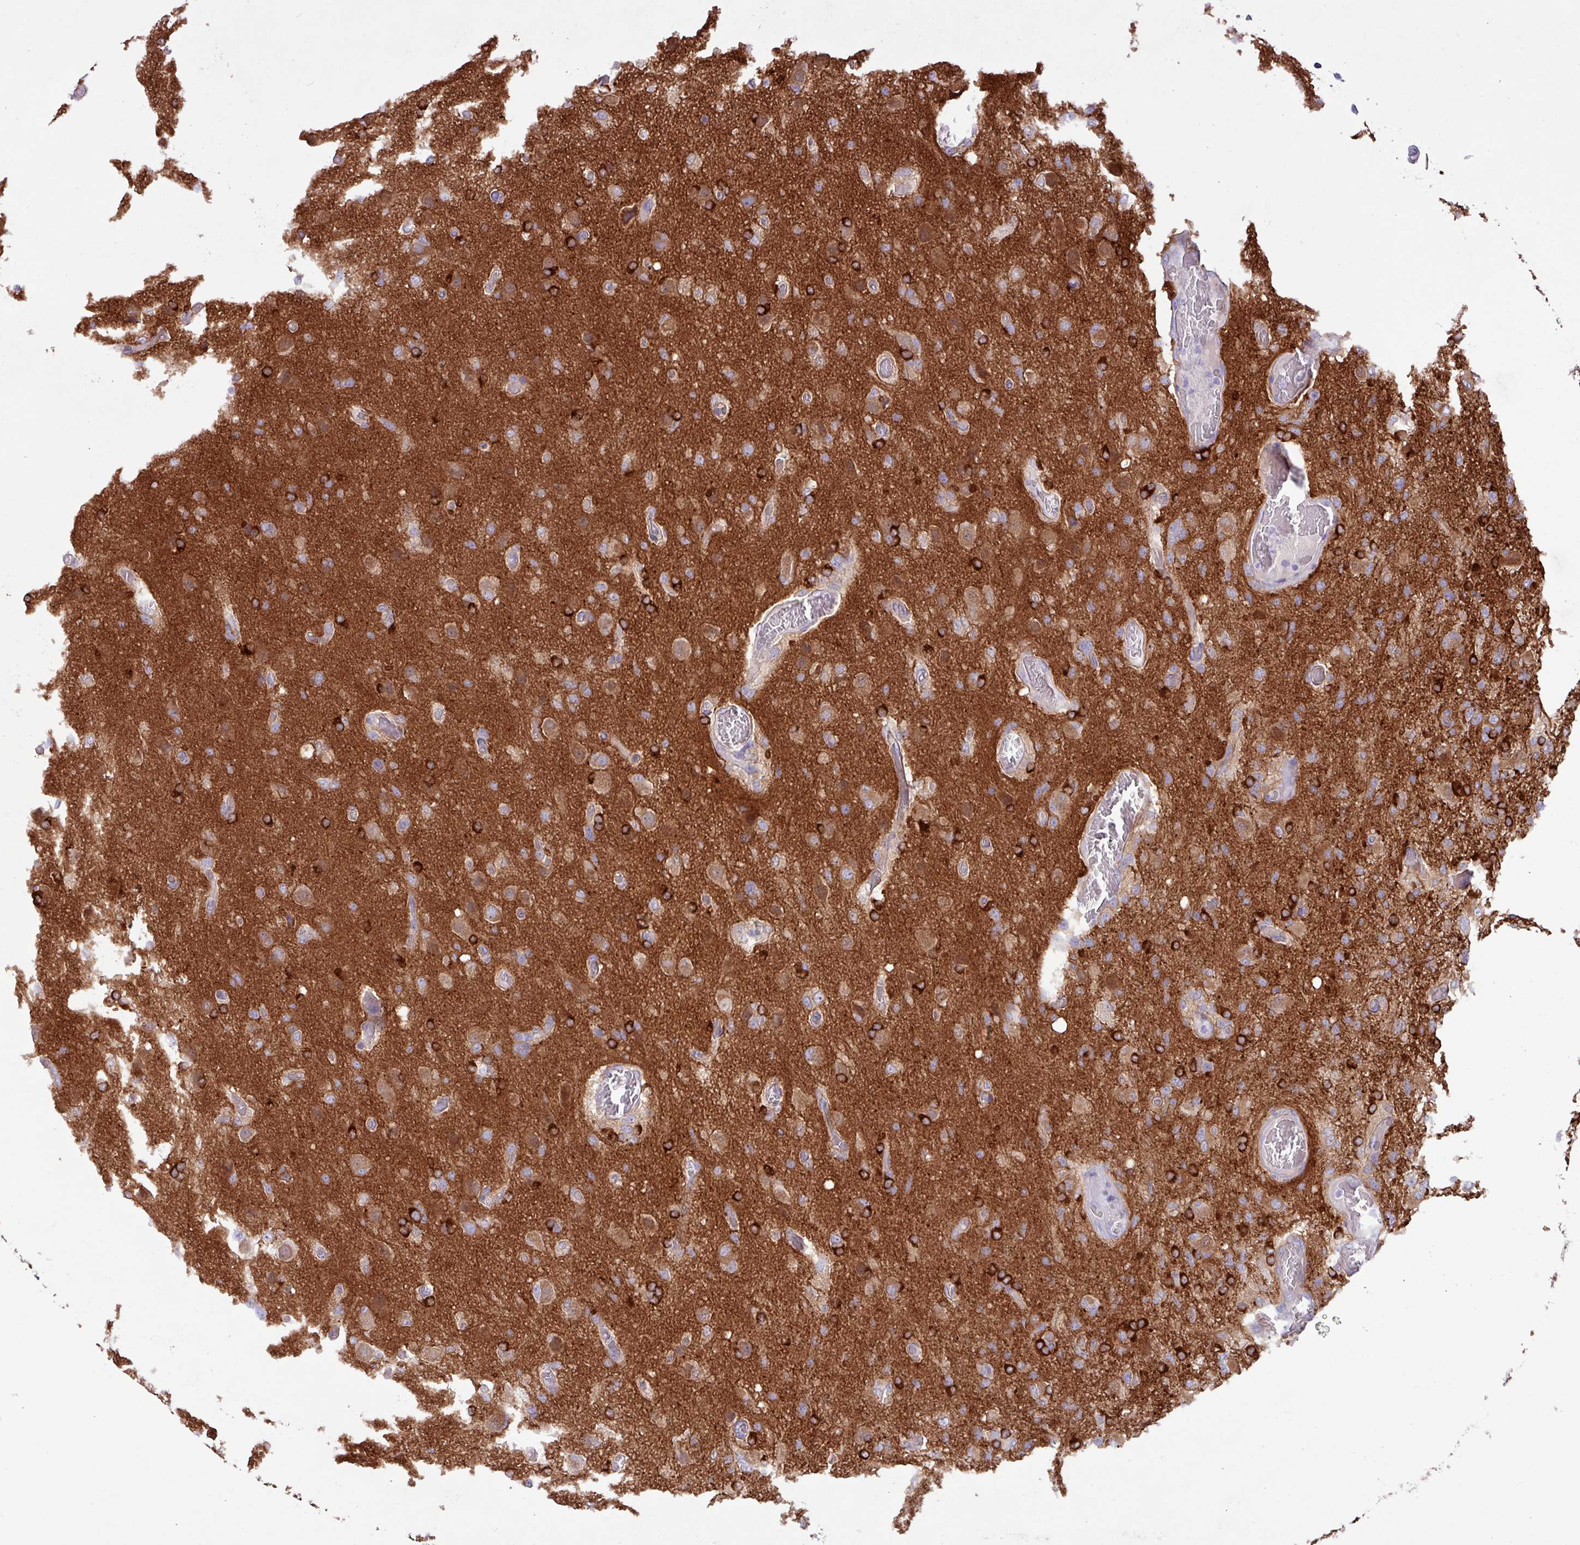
{"staining": {"intensity": "strong", "quantity": "25%-75%", "location": "cytoplasmic/membranous"}, "tissue": "glioma", "cell_type": "Tumor cells", "image_type": "cancer", "snomed": [{"axis": "morphology", "description": "Glioma, malignant, High grade"}, {"axis": "topography", "description": "Brain"}], "caption": "About 25%-75% of tumor cells in glioma show strong cytoplasmic/membranous protein expression as visualized by brown immunohistochemical staining.", "gene": "KIRREL3", "patient": {"sex": "female", "age": 74}}